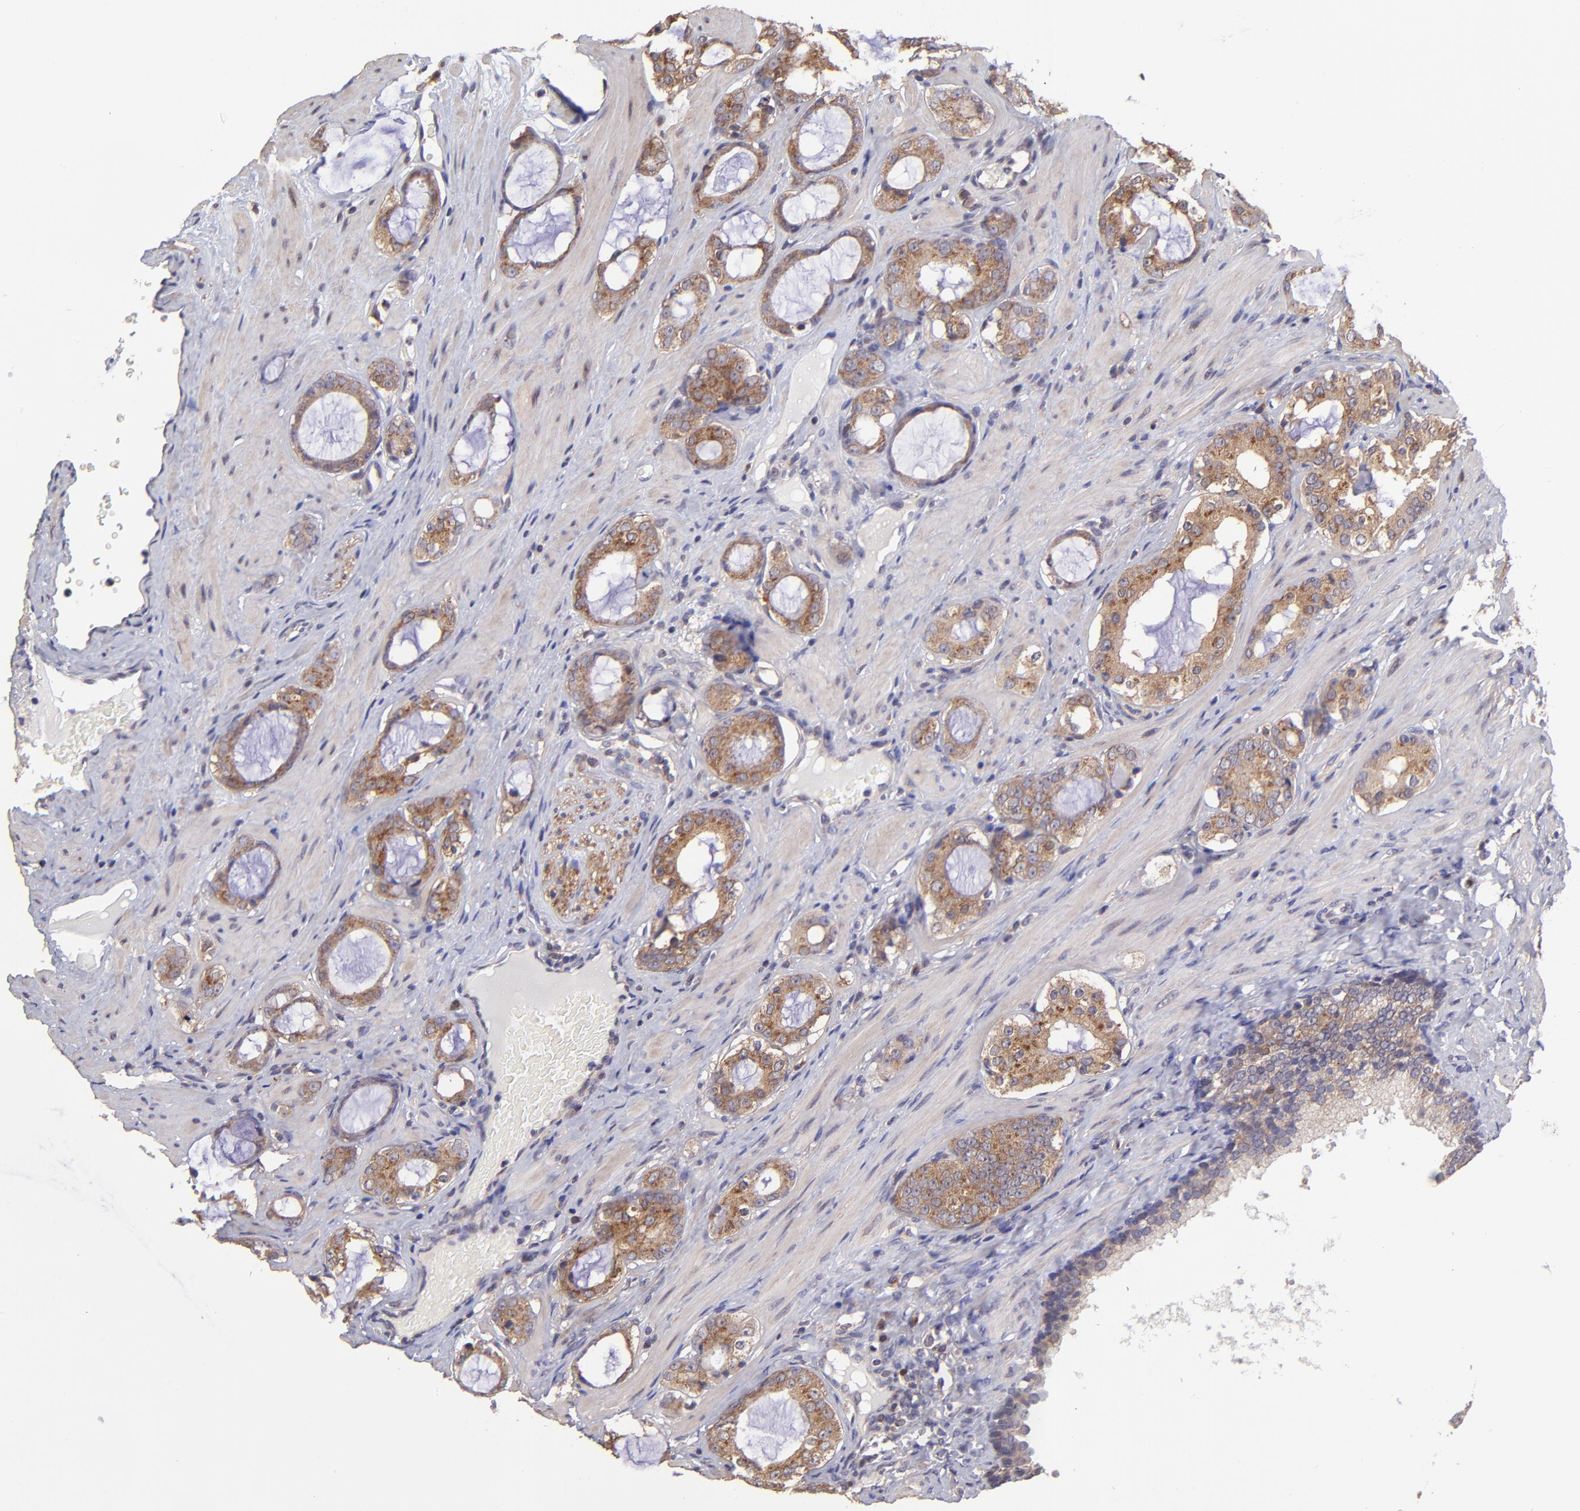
{"staining": {"intensity": "moderate", "quantity": ">75%", "location": "cytoplasmic/membranous"}, "tissue": "prostate cancer", "cell_type": "Tumor cells", "image_type": "cancer", "snomed": [{"axis": "morphology", "description": "Adenocarcinoma, Medium grade"}, {"axis": "topography", "description": "Prostate"}], "caption": "Brown immunohistochemical staining in human adenocarcinoma (medium-grade) (prostate) shows moderate cytoplasmic/membranous expression in approximately >75% of tumor cells.", "gene": "NSF", "patient": {"sex": "male", "age": 73}}